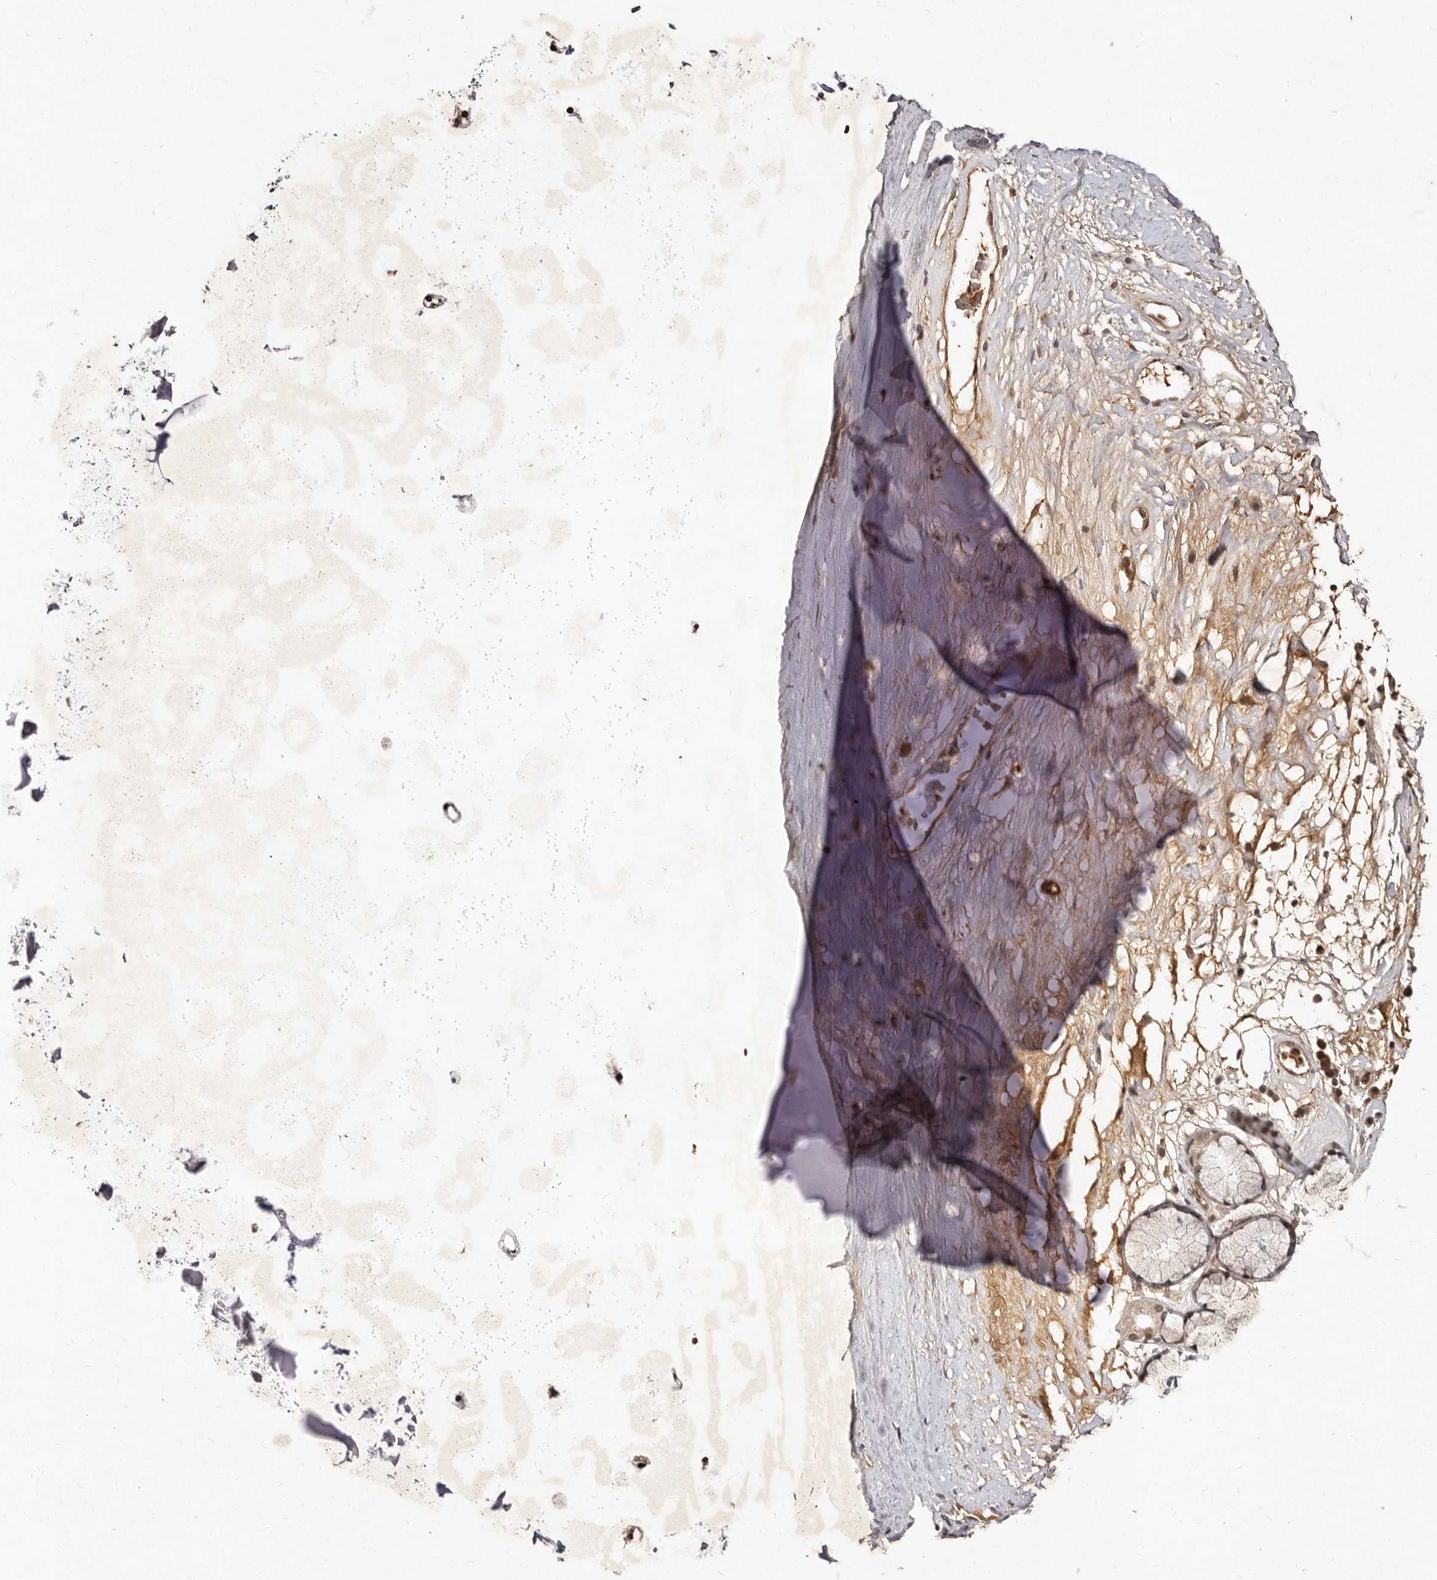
{"staining": {"intensity": "weak", "quantity": ">75%", "location": "cytoplasmic/membranous"}, "tissue": "adipose tissue", "cell_type": "Adipocytes", "image_type": "normal", "snomed": [{"axis": "morphology", "description": "Normal tissue, NOS"}, {"axis": "topography", "description": "Cartilage tissue"}], "caption": "Immunohistochemistry staining of unremarkable adipose tissue, which exhibits low levels of weak cytoplasmic/membranous staining in about >75% of adipocytes indicating weak cytoplasmic/membranous protein expression. The staining was performed using DAB (brown) for protein detection and nuclei were counterstained in hematoxylin (blue).", "gene": "LCORL", "patient": {"sex": "female", "age": 63}}